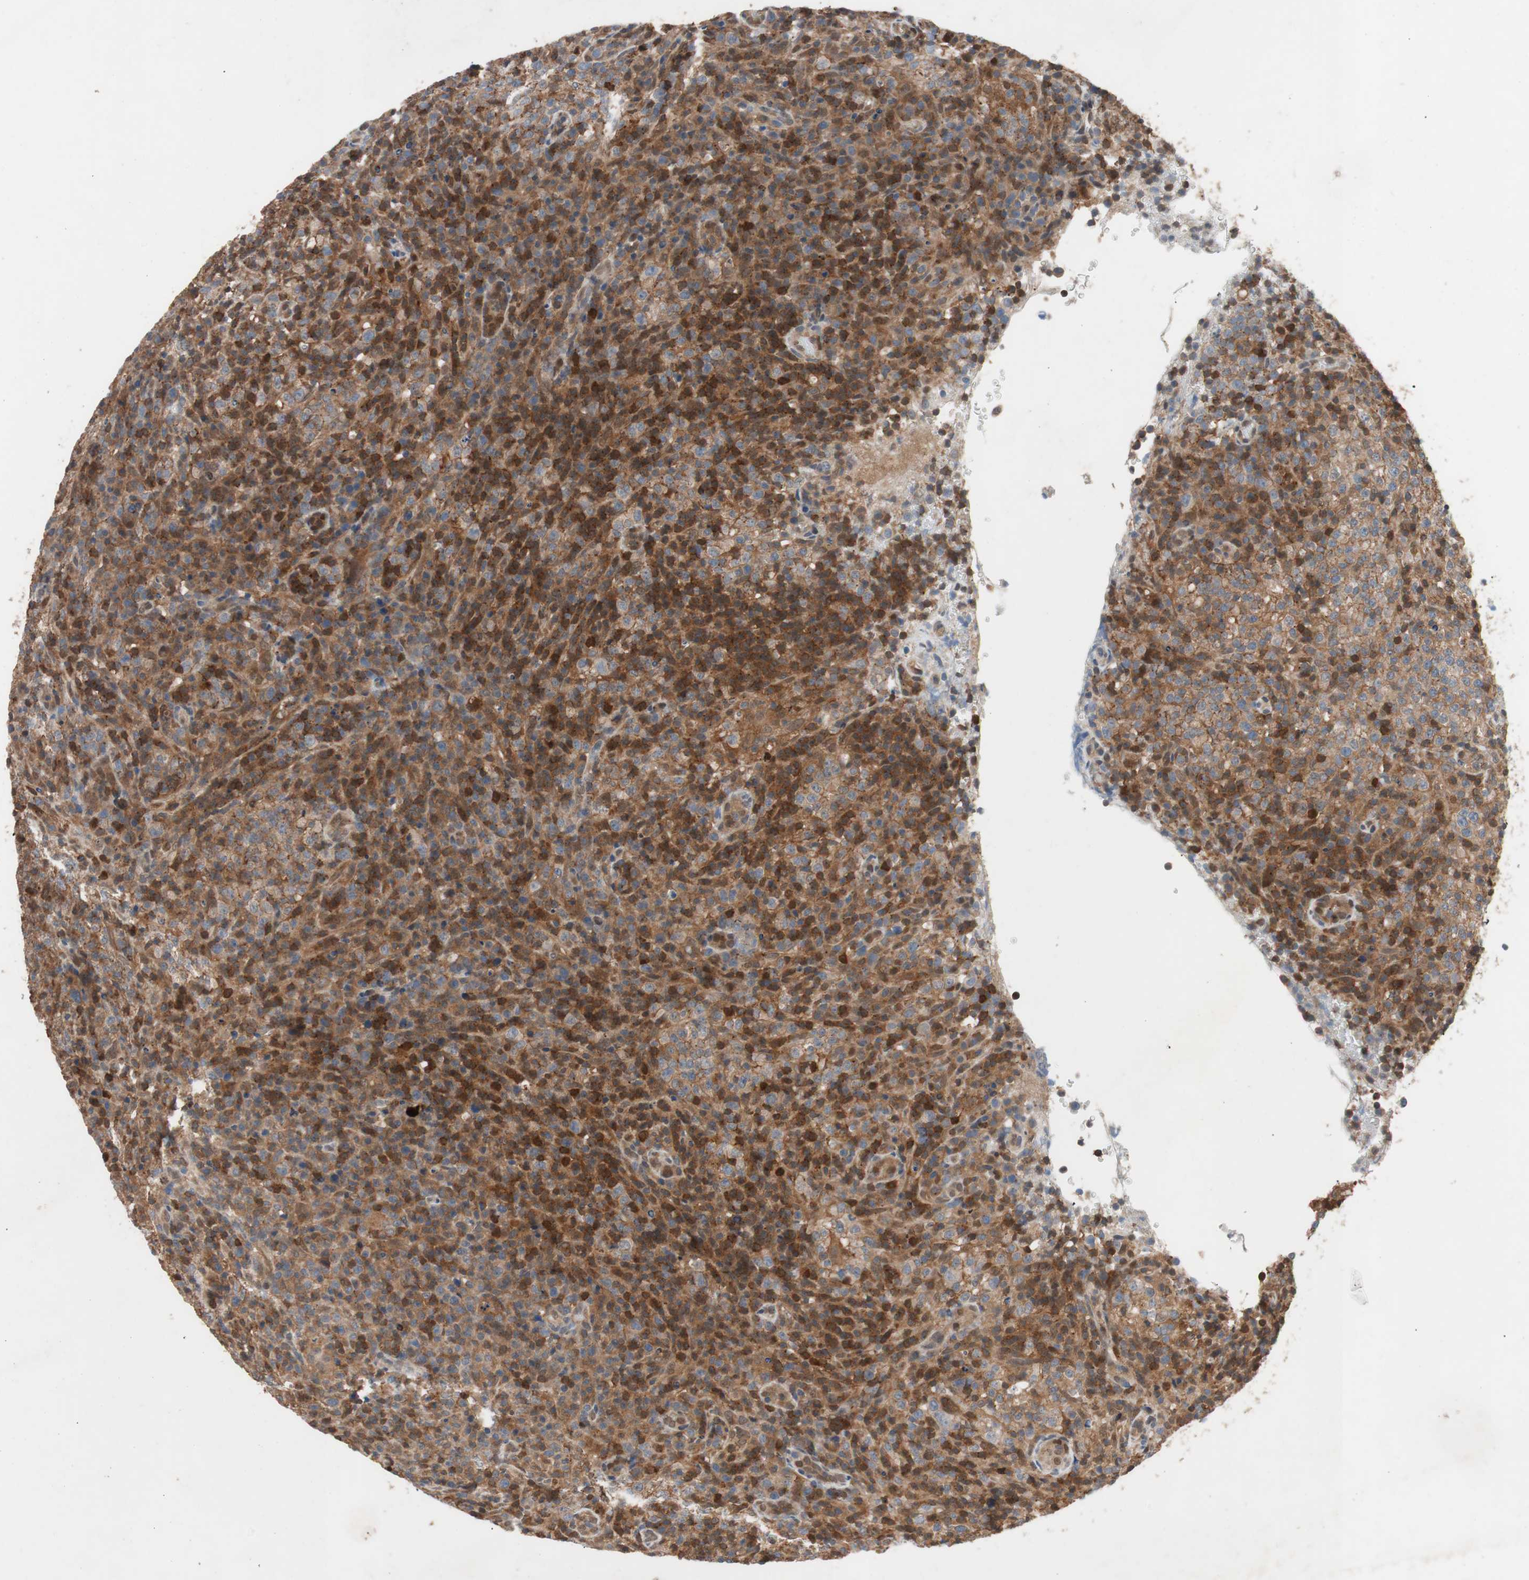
{"staining": {"intensity": "strong", "quantity": ">75%", "location": "cytoplasmic/membranous"}, "tissue": "lymphoma", "cell_type": "Tumor cells", "image_type": "cancer", "snomed": [{"axis": "morphology", "description": "Malignant lymphoma, non-Hodgkin's type, High grade"}, {"axis": "topography", "description": "Lymph node"}], "caption": "A histopathology image of high-grade malignant lymphoma, non-Hodgkin's type stained for a protein reveals strong cytoplasmic/membranous brown staining in tumor cells.", "gene": "GALT", "patient": {"sex": "female", "age": 76}}